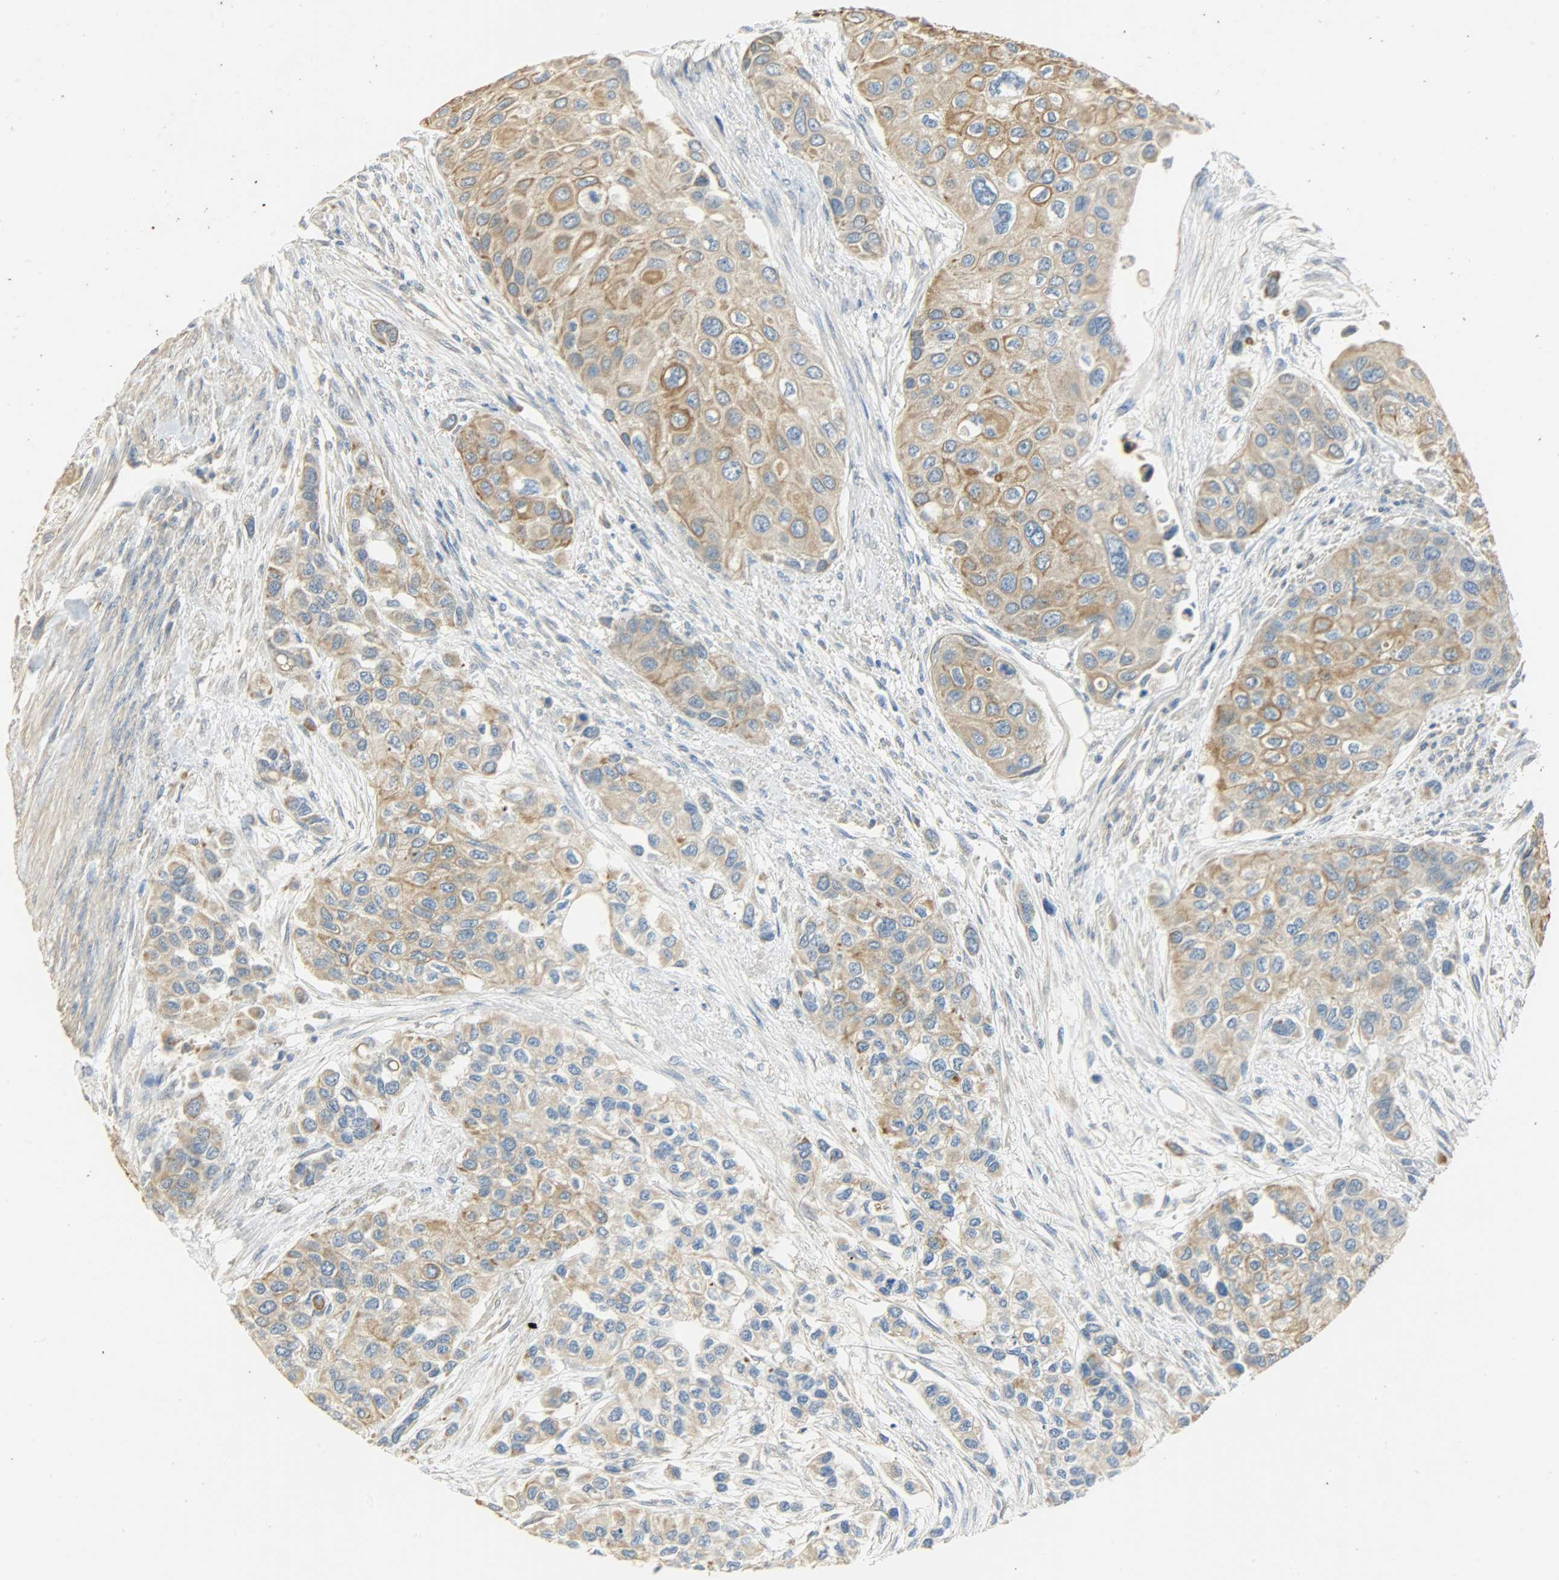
{"staining": {"intensity": "moderate", "quantity": ">75%", "location": "cytoplasmic/membranous"}, "tissue": "urothelial cancer", "cell_type": "Tumor cells", "image_type": "cancer", "snomed": [{"axis": "morphology", "description": "Urothelial carcinoma, High grade"}, {"axis": "topography", "description": "Urinary bladder"}], "caption": "An immunohistochemistry (IHC) photomicrograph of neoplastic tissue is shown. Protein staining in brown labels moderate cytoplasmic/membranous positivity in urothelial carcinoma (high-grade) within tumor cells. The staining was performed using DAB (3,3'-diaminobenzidine) to visualize the protein expression in brown, while the nuclei were stained in blue with hematoxylin (Magnification: 20x).", "gene": "USP13", "patient": {"sex": "female", "age": 56}}